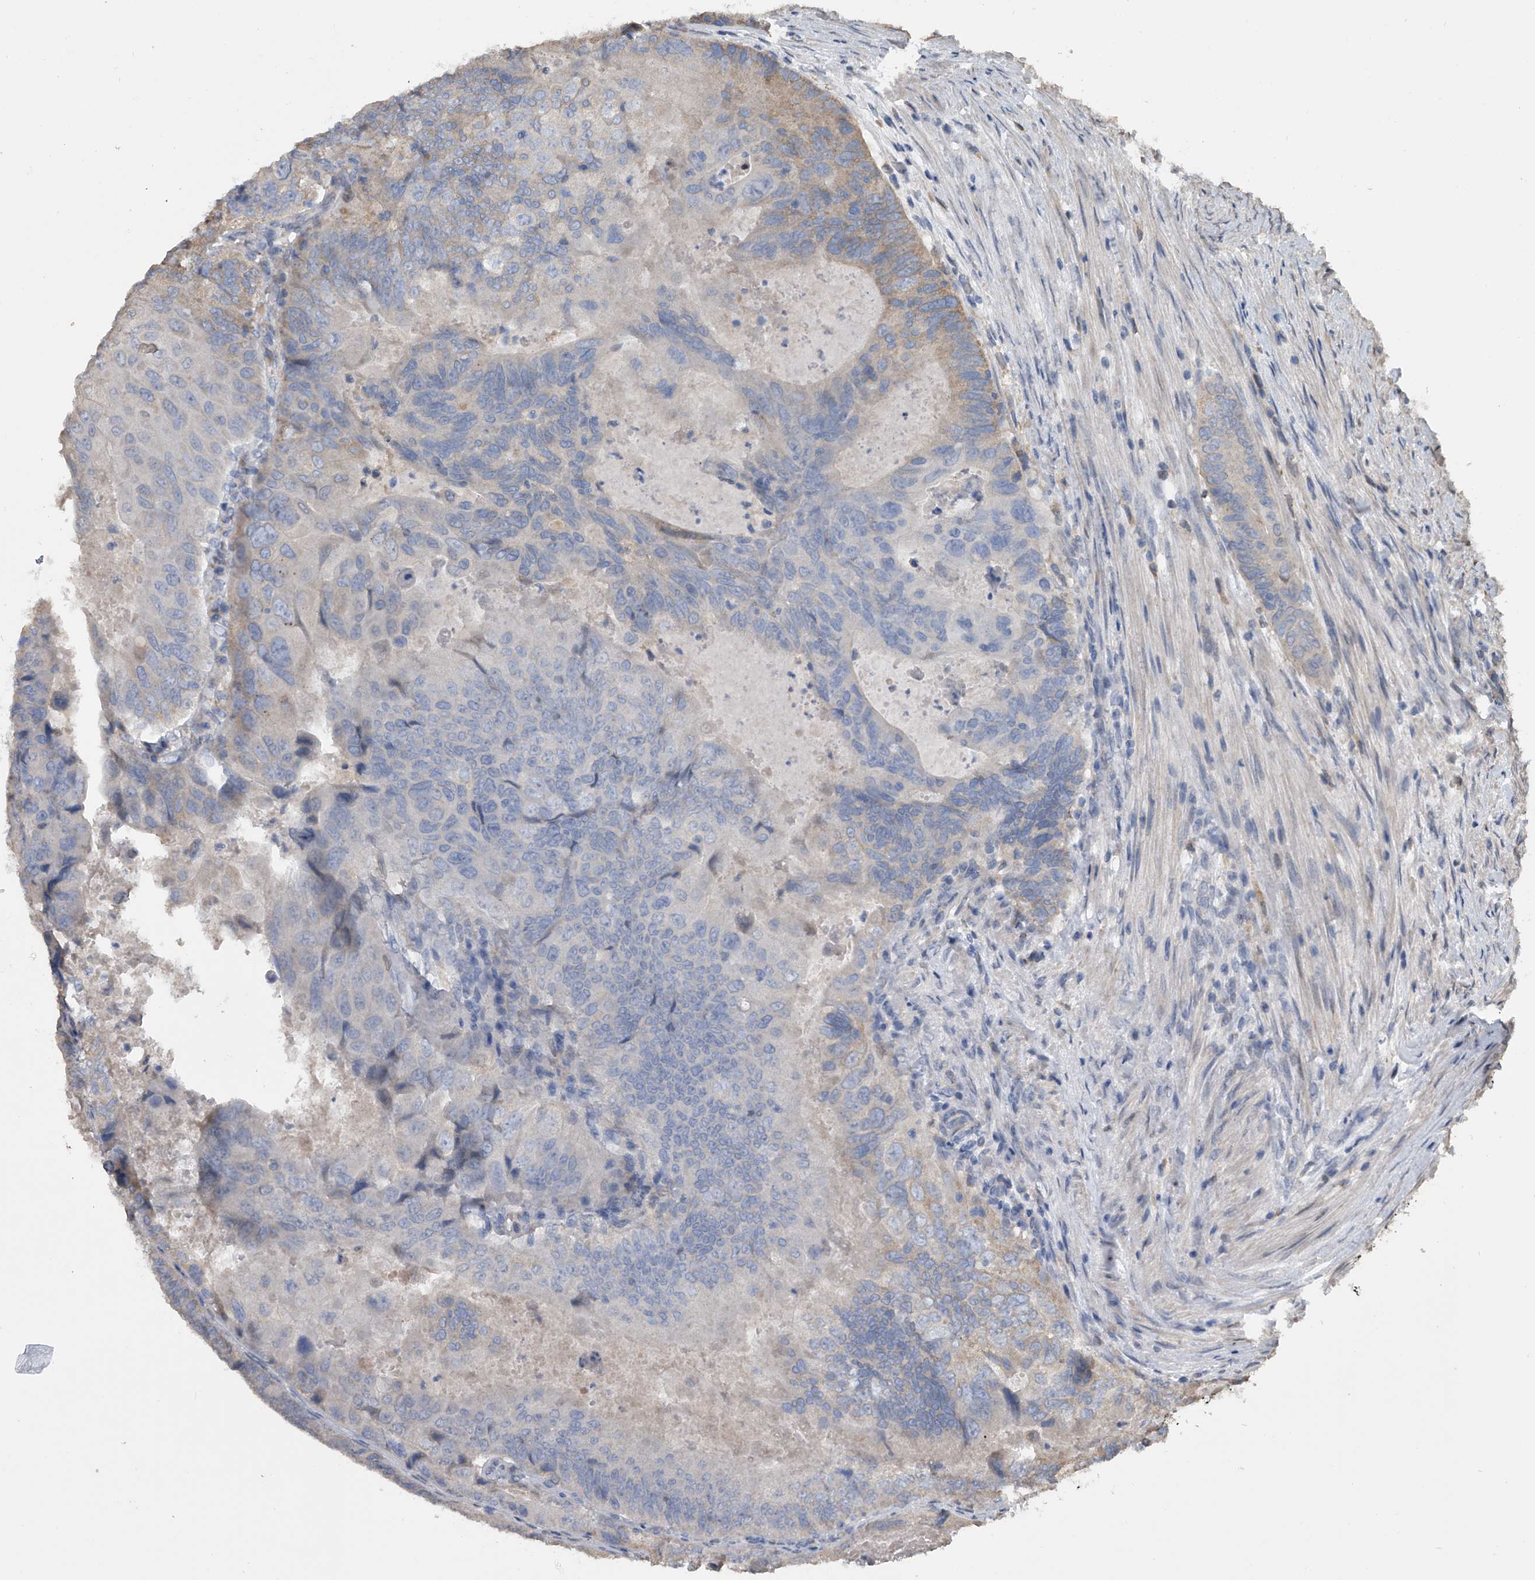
{"staining": {"intensity": "weak", "quantity": "<25%", "location": "cytoplasmic/membranous"}, "tissue": "colorectal cancer", "cell_type": "Tumor cells", "image_type": "cancer", "snomed": [{"axis": "morphology", "description": "Adenocarcinoma, NOS"}, {"axis": "topography", "description": "Rectum"}], "caption": "Immunohistochemistry of human colorectal cancer (adenocarcinoma) reveals no expression in tumor cells.", "gene": "DOCK9", "patient": {"sex": "male", "age": 63}}